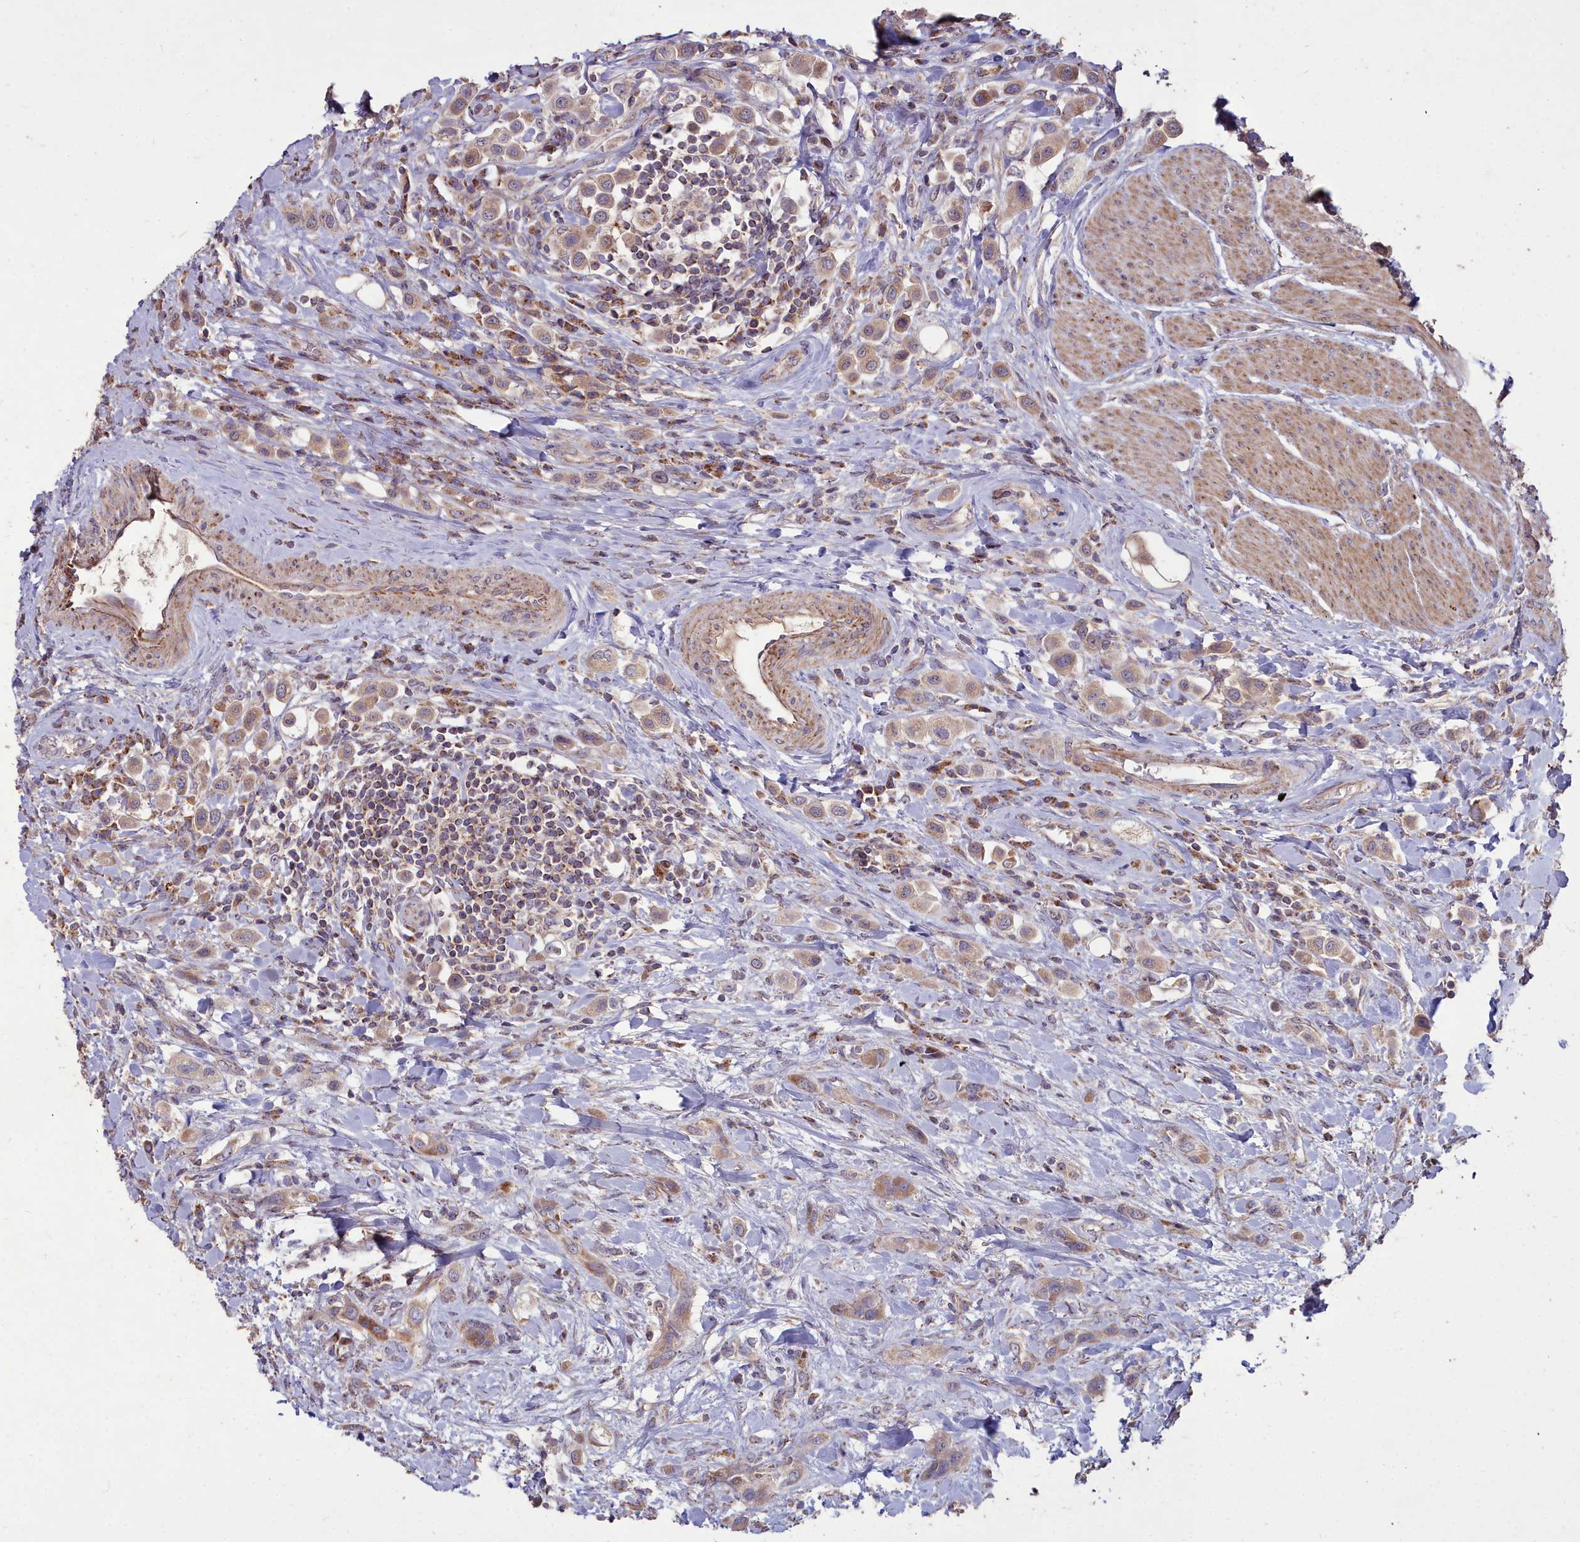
{"staining": {"intensity": "moderate", "quantity": ">75%", "location": "cytoplasmic/membranous"}, "tissue": "urothelial cancer", "cell_type": "Tumor cells", "image_type": "cancer", "snomed": [{"axis": "morphology", "description": "Urothelial carcinoma, High grade"}, {"axis": "topography", "description": "Urinary bladder"}], "caption": "Protein expression analysis of human high-grade urothelial carcinoma reveals moderate cytoplasmic/membranous staining in approximately >75% of tumor cells.", "gene": "COX11", "patient": {"sex": "male", "age": 50}}